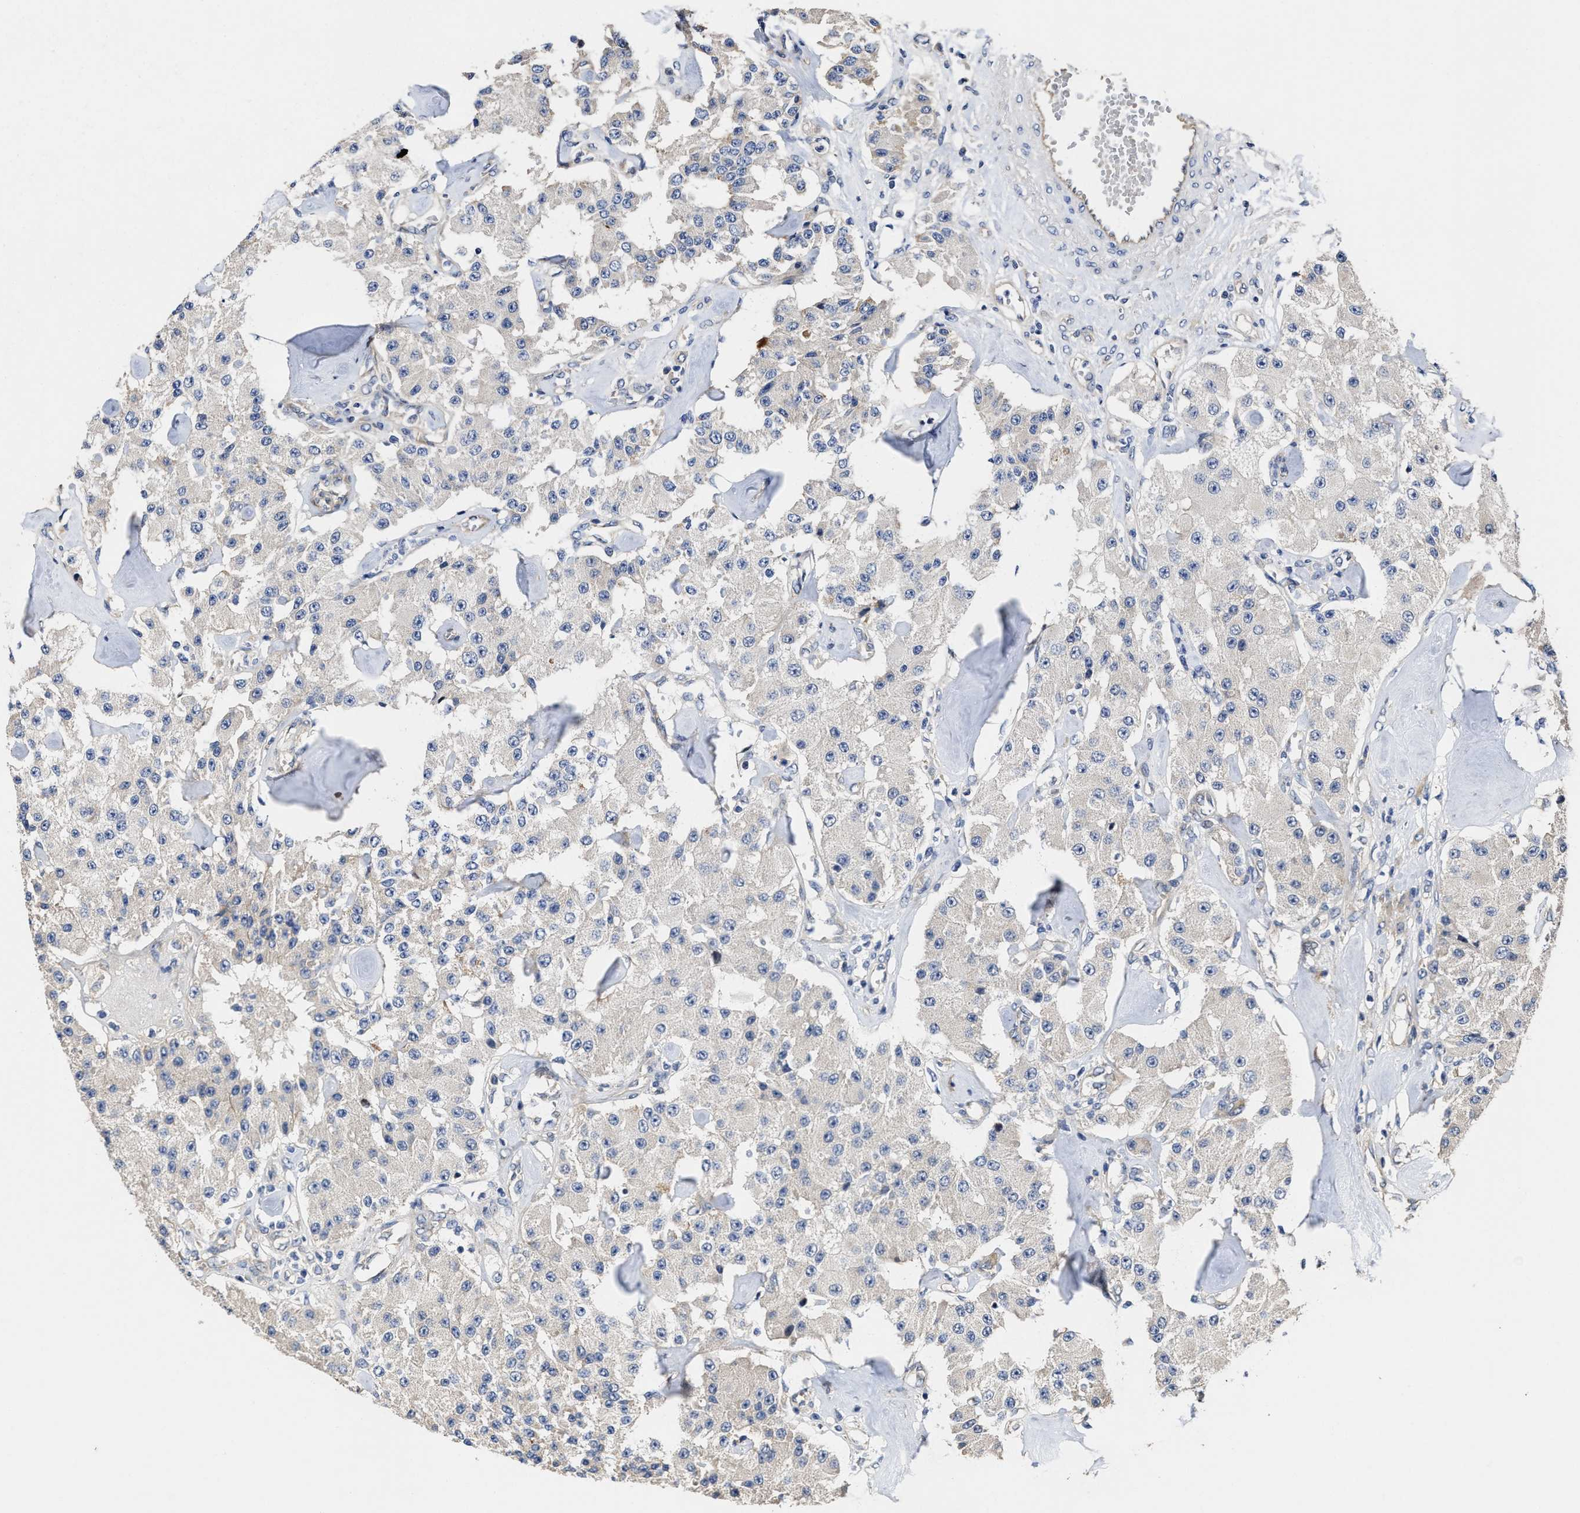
{"staining": {"intensity": "weak", "quantity": "<25%", "location": "cytoplasmic/membranous"}, "tissue": "carcinoid", "cell_type": "Tumor cells", "image_type": "cancer", "snomed": [{"axis": "morphology", "description": "Carcinoid, malignant, NOS"}, {"axis": "topography", "description": "Pancreas"}], "caption": "Immunohistochemical staining of carcinoid shows no significant positivity in tumor cells. (Brightfield microscopy of DAB (3,3'-diaminobenzidine) IHC at high magnification).", "gene": "TRAF6", "patient": {"sex": "male", "age": 41}}